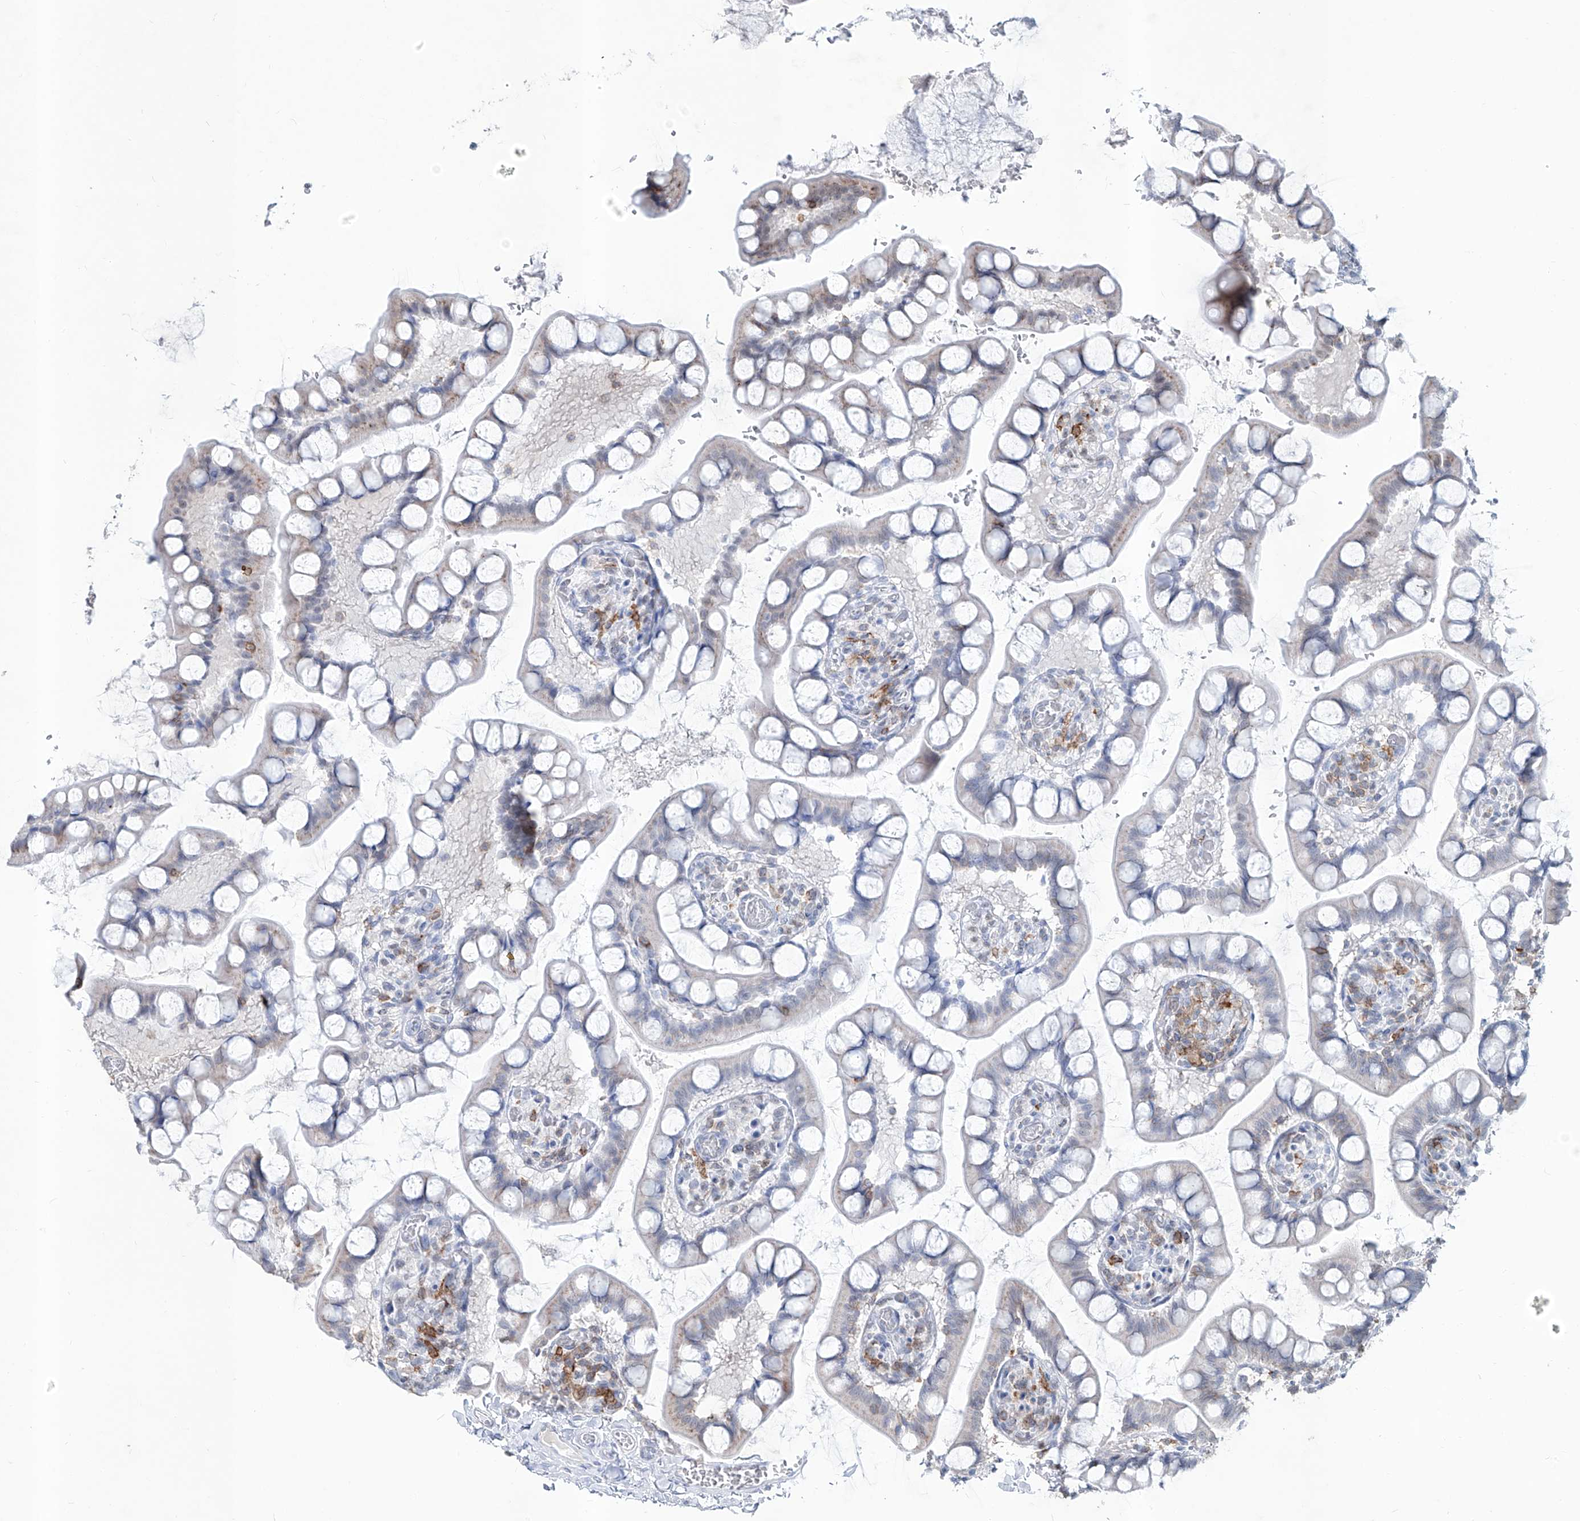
{"staining": {"intensity": "negative", "quantity": "none", "location": "none"}, "tissue": "small intestine", "cell_type": "Glandular cells", "image_type": "normal", "snomed": [{"axis": "morphology", "description": "Normal tissue, NOS"}, {"axis": "topography", "description": "Small intestine"}], "caption": "IHC micrograph of benign small intestine stained for a protein (brown), which displays no staining in glandular cells.", "gene": "ZBTB48", "patient": {"sex": "male", "age": 52}}